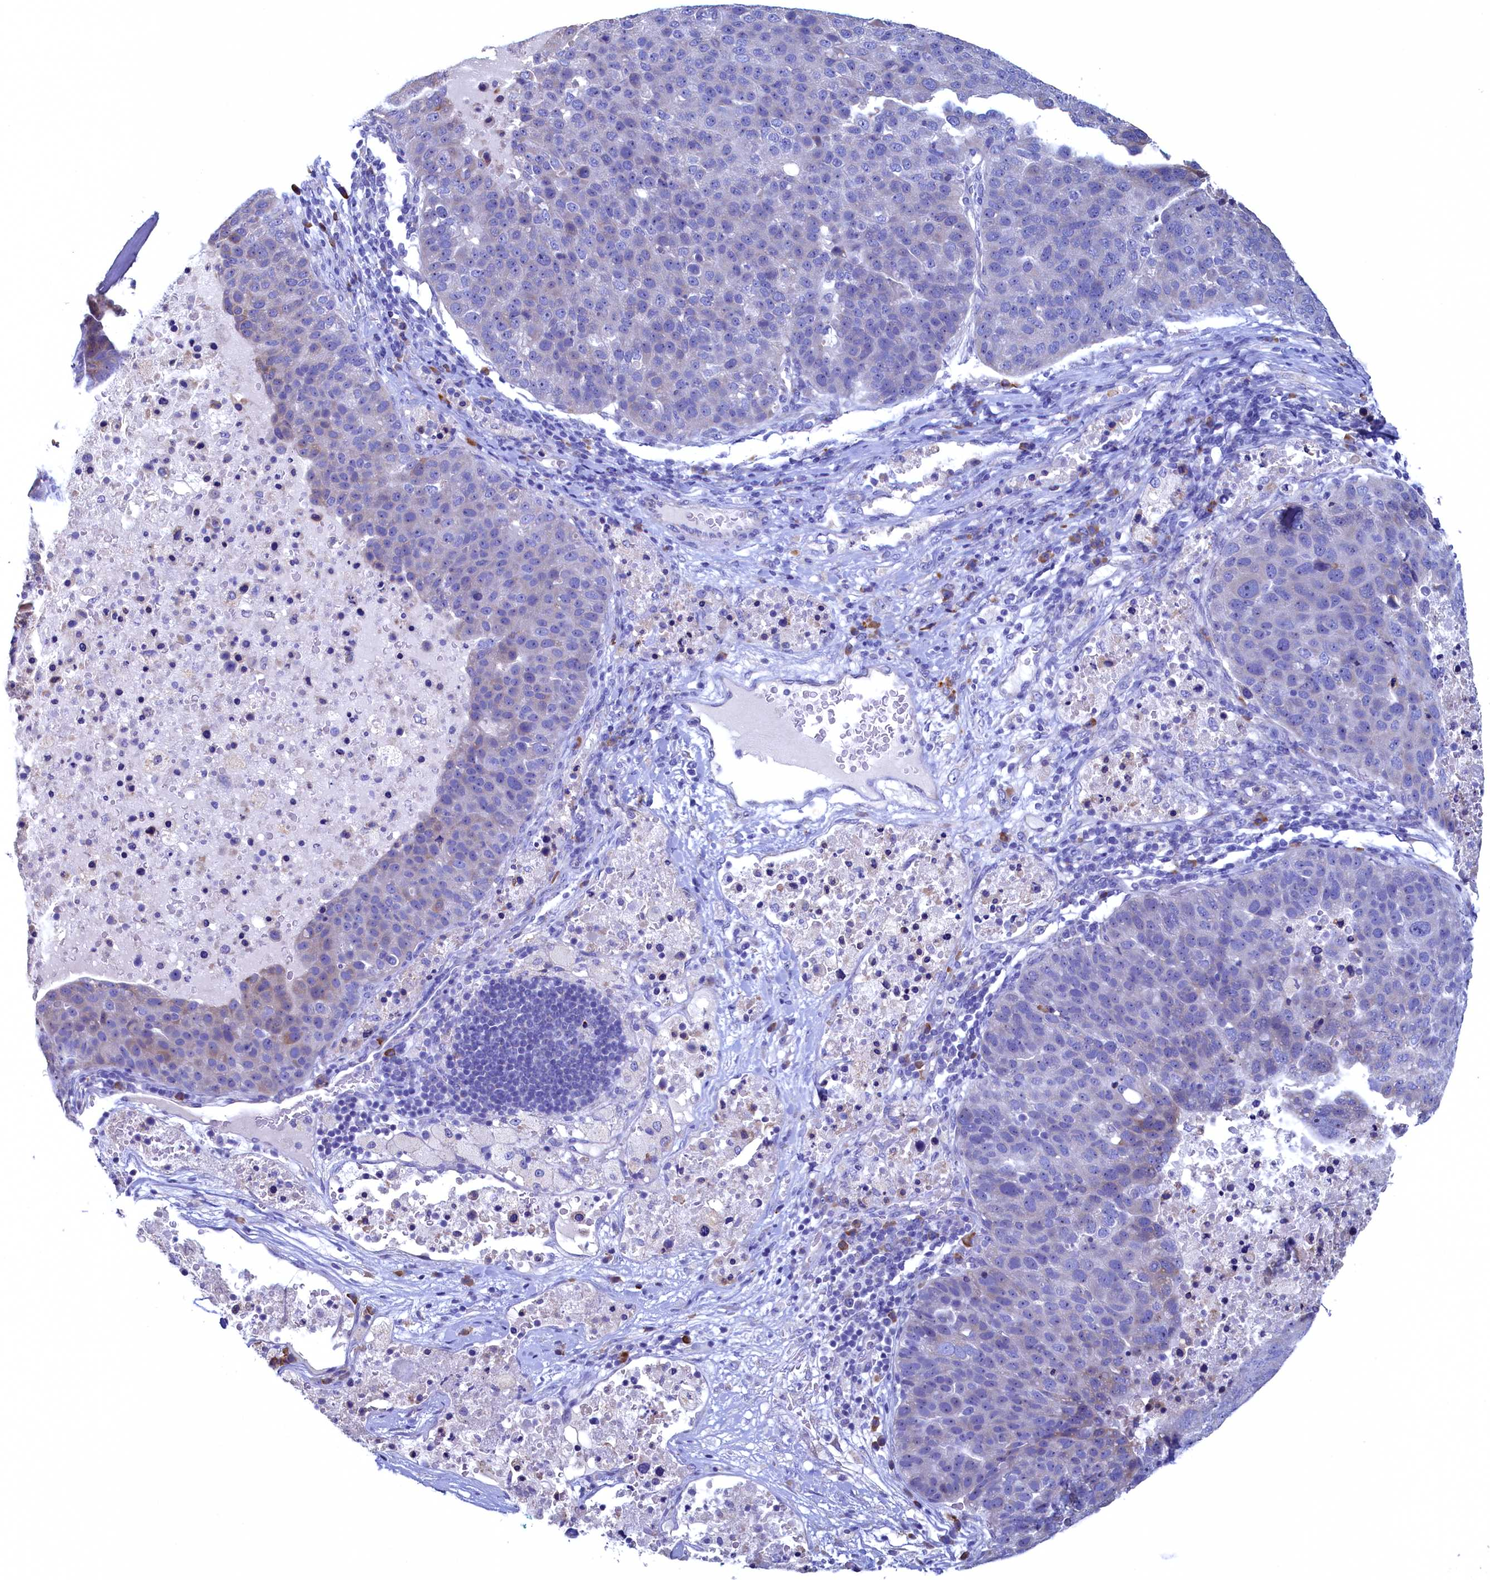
{"staining": {"intensity": "negative", "quantity": "none", "location": "none"}, "tissue": "pancreatic cancer", "cell_type": "Tumor cells", "image_type": "cancer", "snomed": [{"axis": "morphology", "description": "Adenocarcinoma, NOS"}, {"axis": "topography", "description": "Pancreas"}], "caption": "The IHC histopathology image has no significant expression in tumor cells of adenocarcinoma (pancreatic) tissue.", "gene": "CBLIF", "patient": {"sex": "female", "age": 61}}